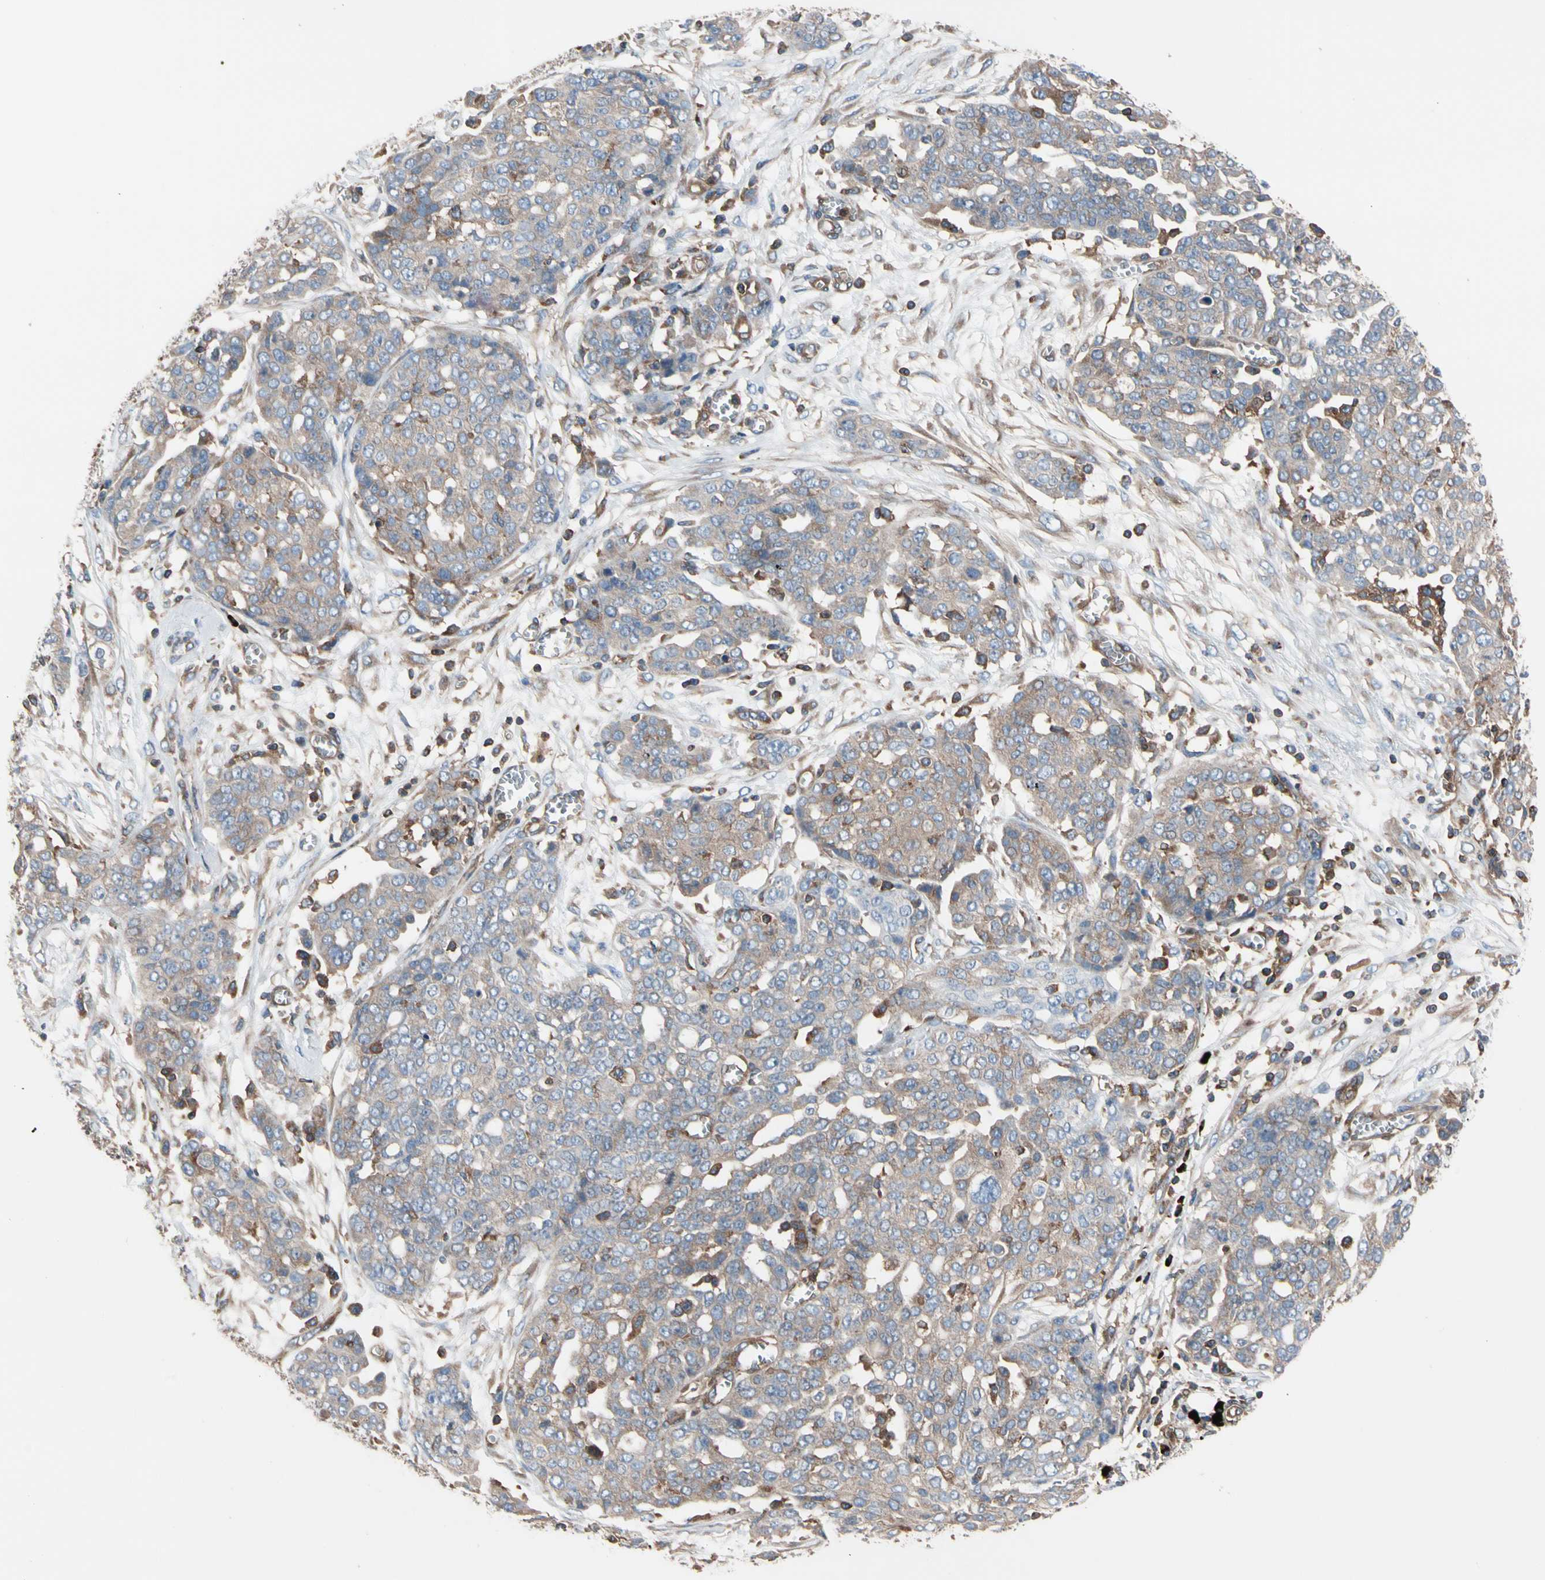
{"staining": {"intensity": "weak", "quantity": ">75%", "location": "cytoplasmic/membranous"}, "tissue": "ovarian cancer", "cell_type": "Tumor cells", "image_type": "cancer", "snomed": [{"axis": "morphology", "description": "Cystadenocarcinoma, serous, NOS"}, {"axis": "topography", "description": "Soft tissue"}, {"axis": "topography", "description": "Ovary"}], "caption": "Immunohistochemistry of serous cystadenocarcinoma (ovarian) displays low levels of weak cytoplasmic/membranous staining in about >75% of tumor cells.", "gene": "ROCK1", "patient": {"sex": "female", "age": 57}}